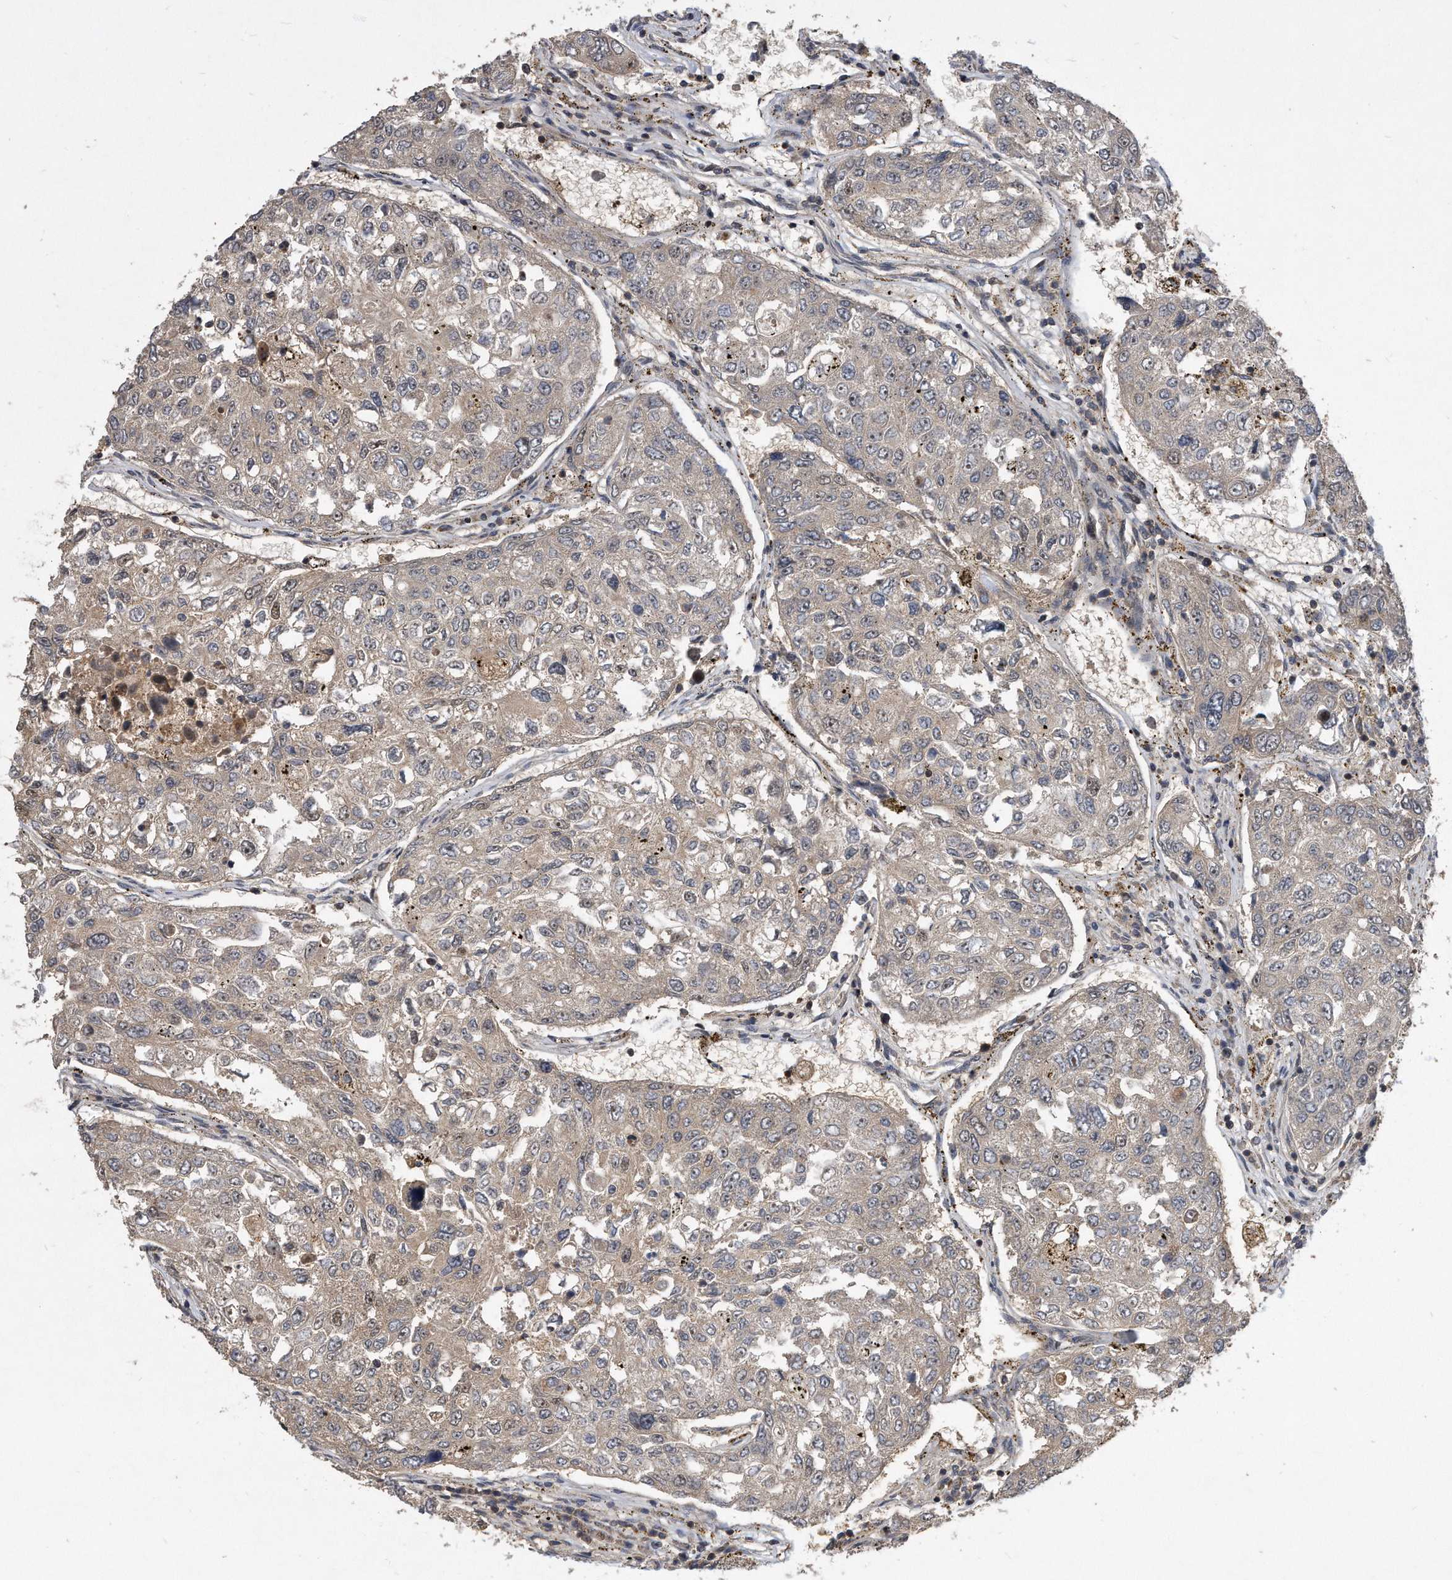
{"staining": {"intensity": "weak", "quantity": "<25%", "location": "cytoplasmic/membranous"}, "tissue": "urothelial cancer", "cell_type": "Tumor cells", "image_type": "cancer", "snomed": [{"axis": "morphology", "description": "Urothelial carcinoma, High grade"}, {"axis": "topography", "description": "Lymph node"}, {"axis": "topography", "description": "Urinary bladder"}], "caption": "Immunohistochemistry micrograph of neoplastic tissue: urothelial carcinoma (high-grade) stained with DAB demonstrates no significant protein expression in tumor cells.", "gene": "PGBD2", "patient": {"sex": "male", "age": 51}}